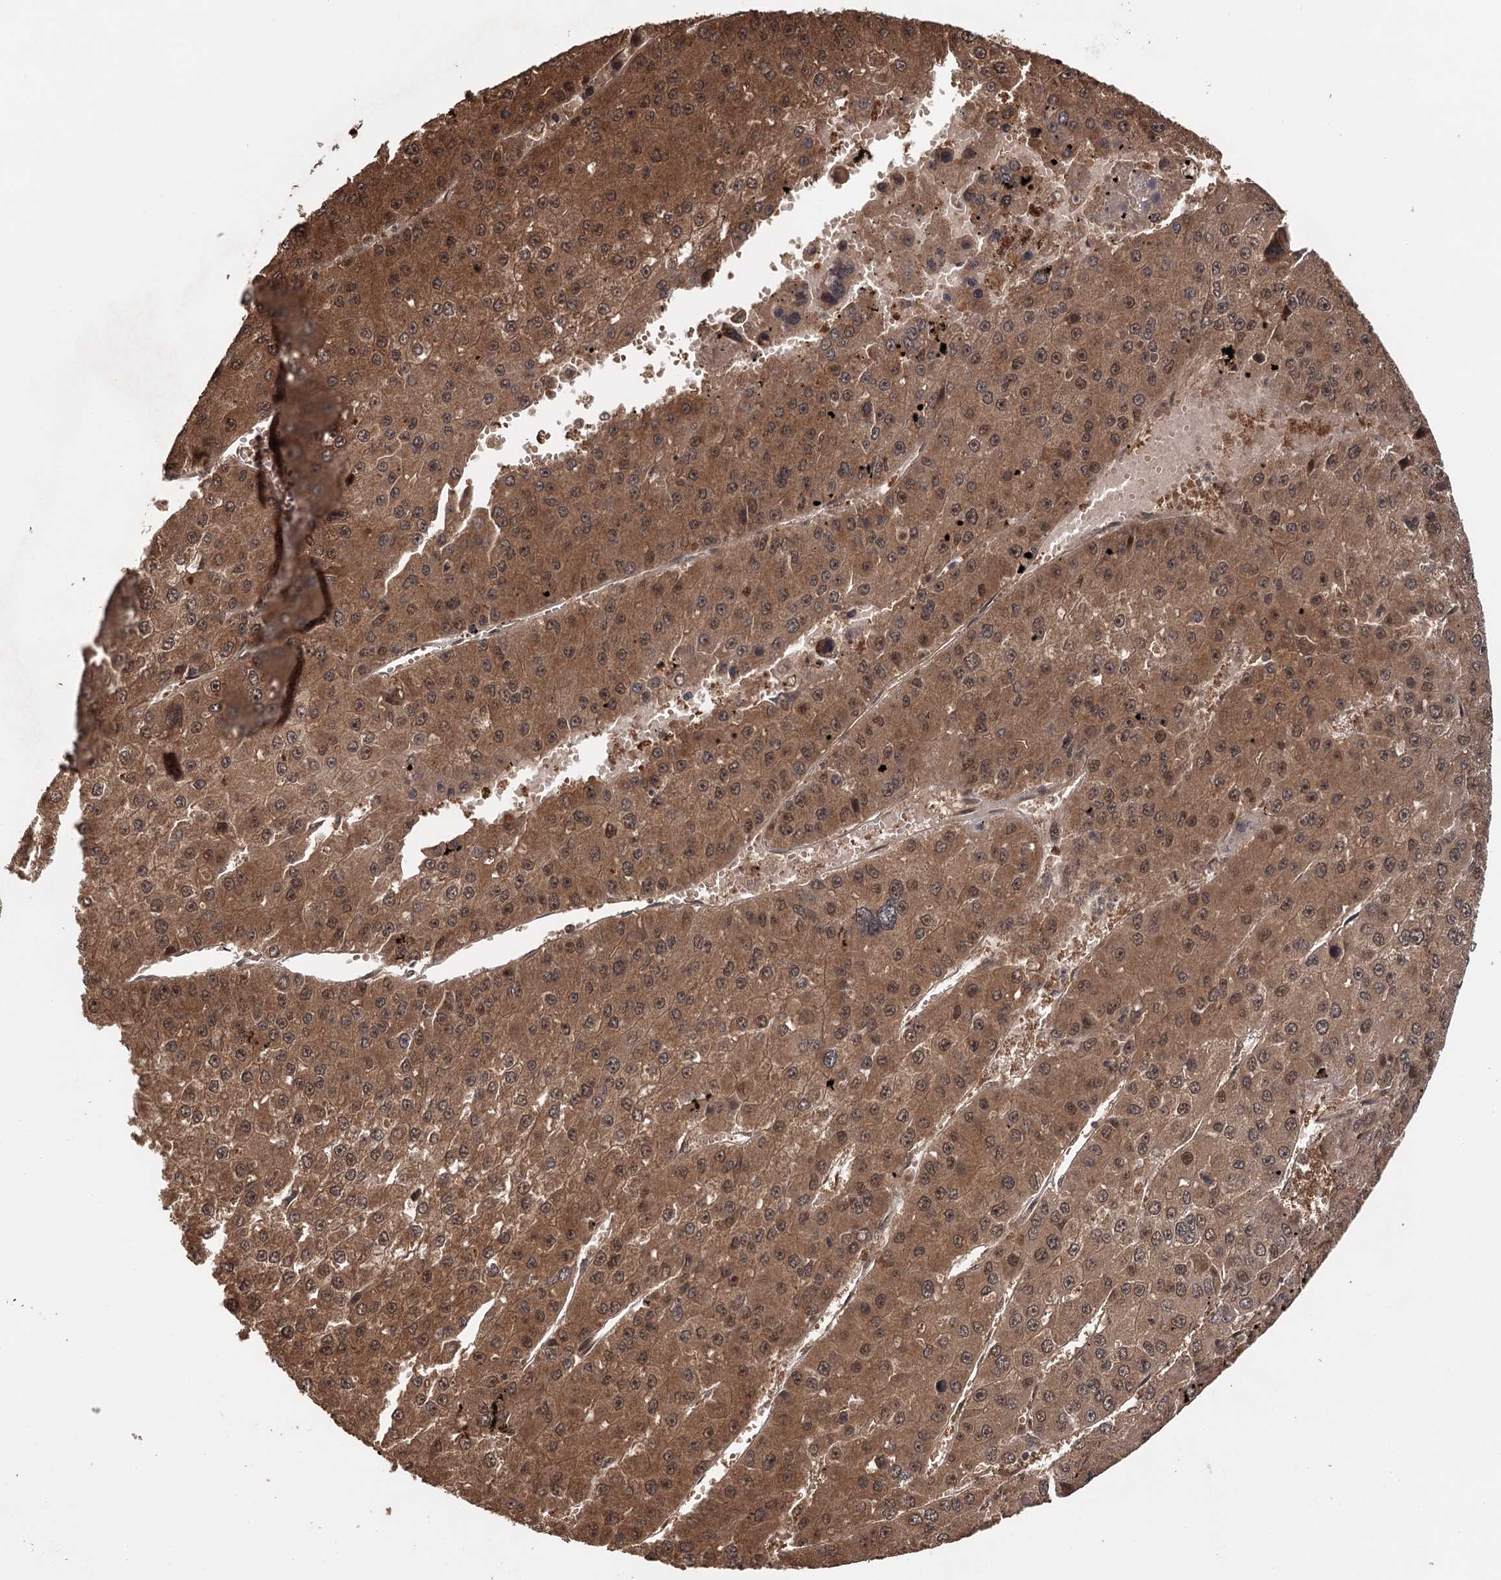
{"staining": {"intensity": "moderate", "quantity": ">75%", "location": "cytoplasmic/membranous,nuclear"}, "tissue": "liver cancer", "cell_type": "Tumor cells", "image_type": "cancer", "snomed": [{"axis": "morphology", "description": "Carcinoma, Hepatocellular, NOS"}, {"axis": "topography", "description": "Liver"}], "caption": "Liver cancer (hepatocellular carcinoma) was stained to show a protein in brown. There is medium levels of moderate cytoplasmic/membranous and nuclear positivity in approximately >75% of tumor cells.", "gene": "N6AMT1", "patient": {"sex": "female", "age": 73}}